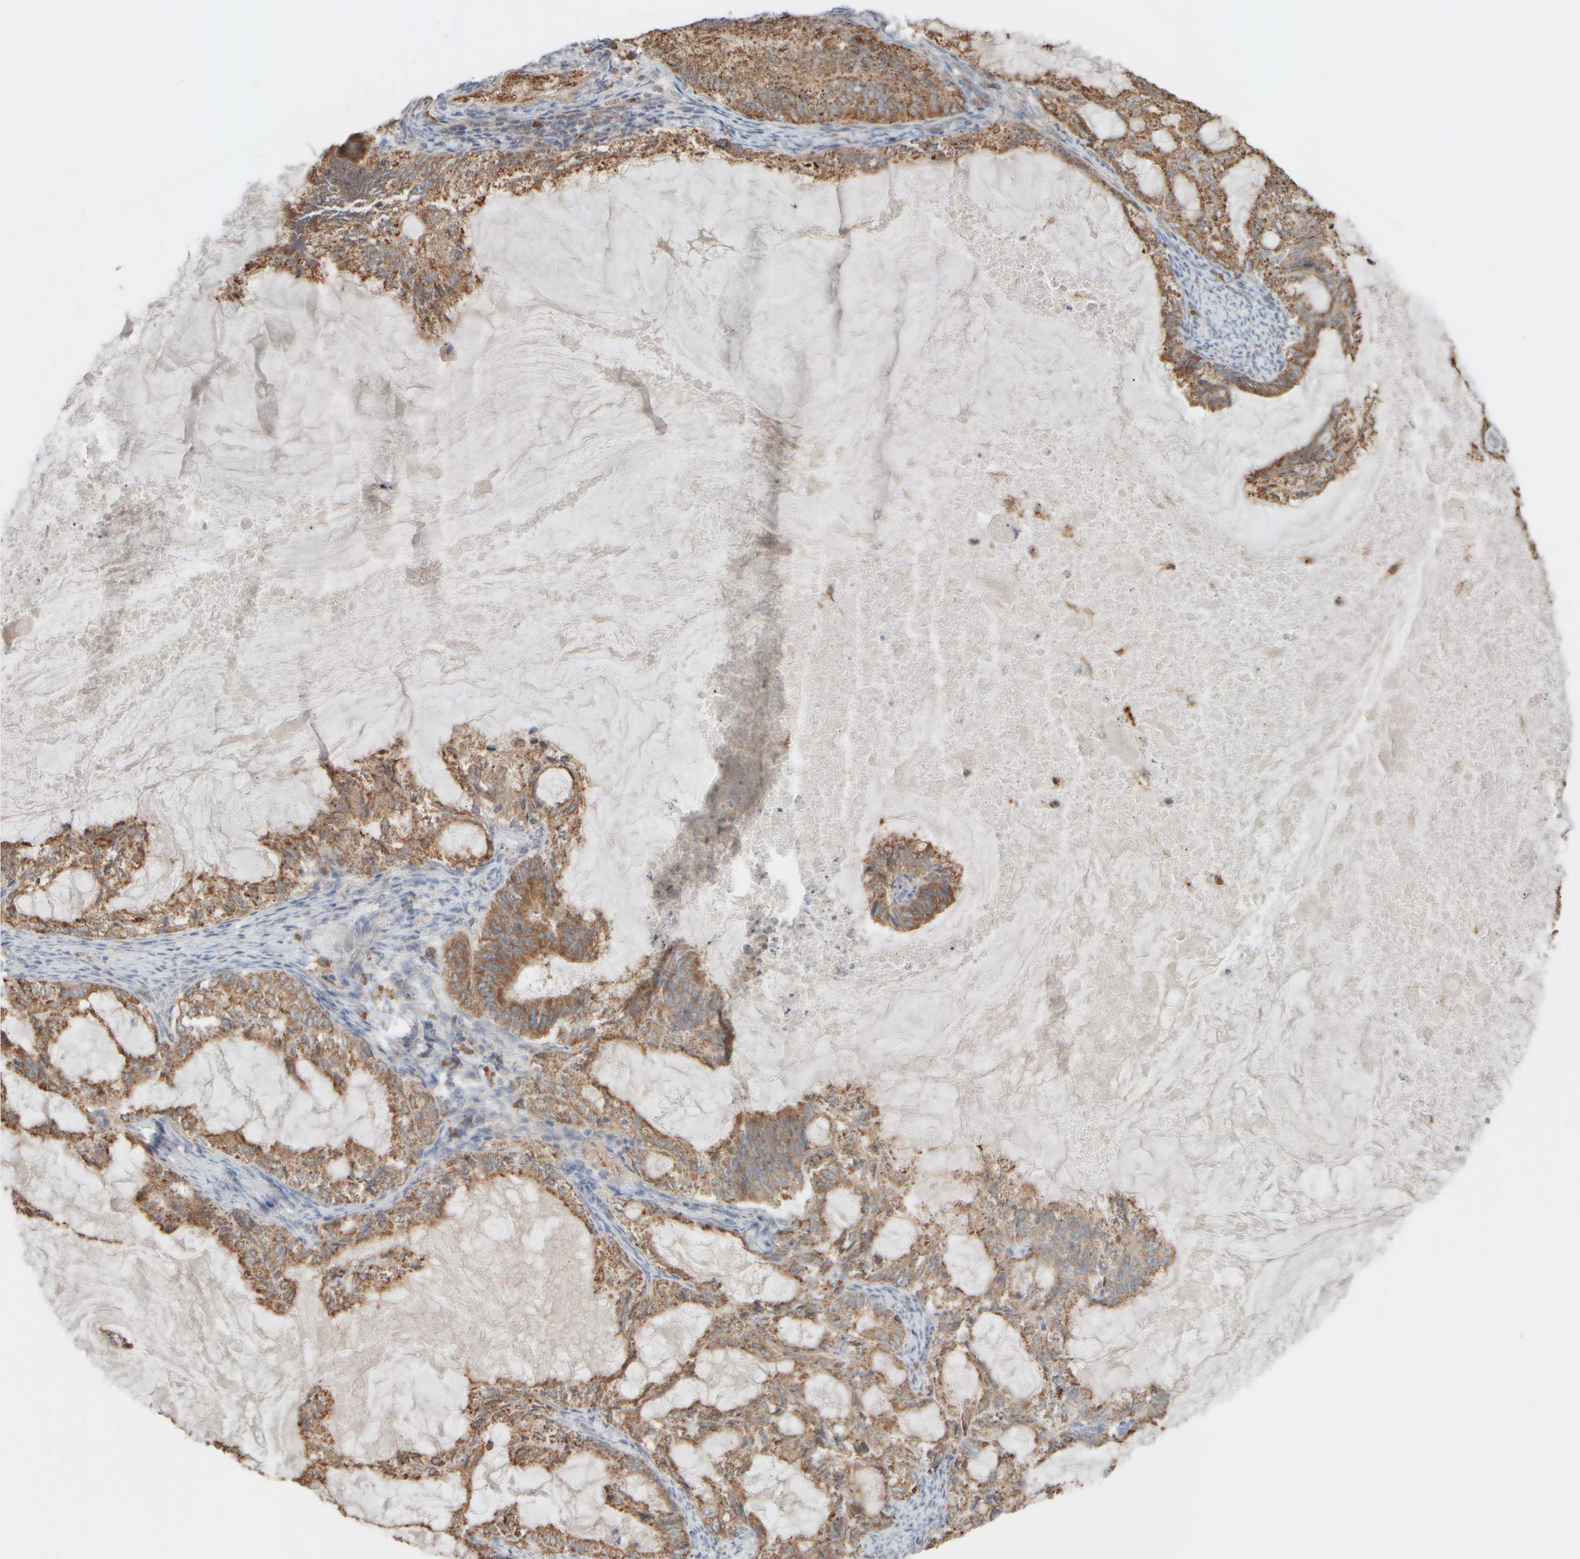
{"staining": {"intensity": "moderate", "quantity": ">75%", "location": "cytoplasmic/membranous"}, "tissue": "endometrial cancer", "cell_type": "Tumor cells", "image_type": "cancer", "snomed": [{"axis": "morphology", "description": "Adenocarcinoma, NOS"}, {"axis": "topography", "description": "Endometrium"}], "caption": "IHC micrograph of endometrial cancer (adenocarcinoma) stained for a protein (brown), which displays medium levels of moderate cytoplasmic/membranous expression in about >75% of tumor cells.", "gene": "EIF2B3", "patient": {"sex": "female", "age": 86}}